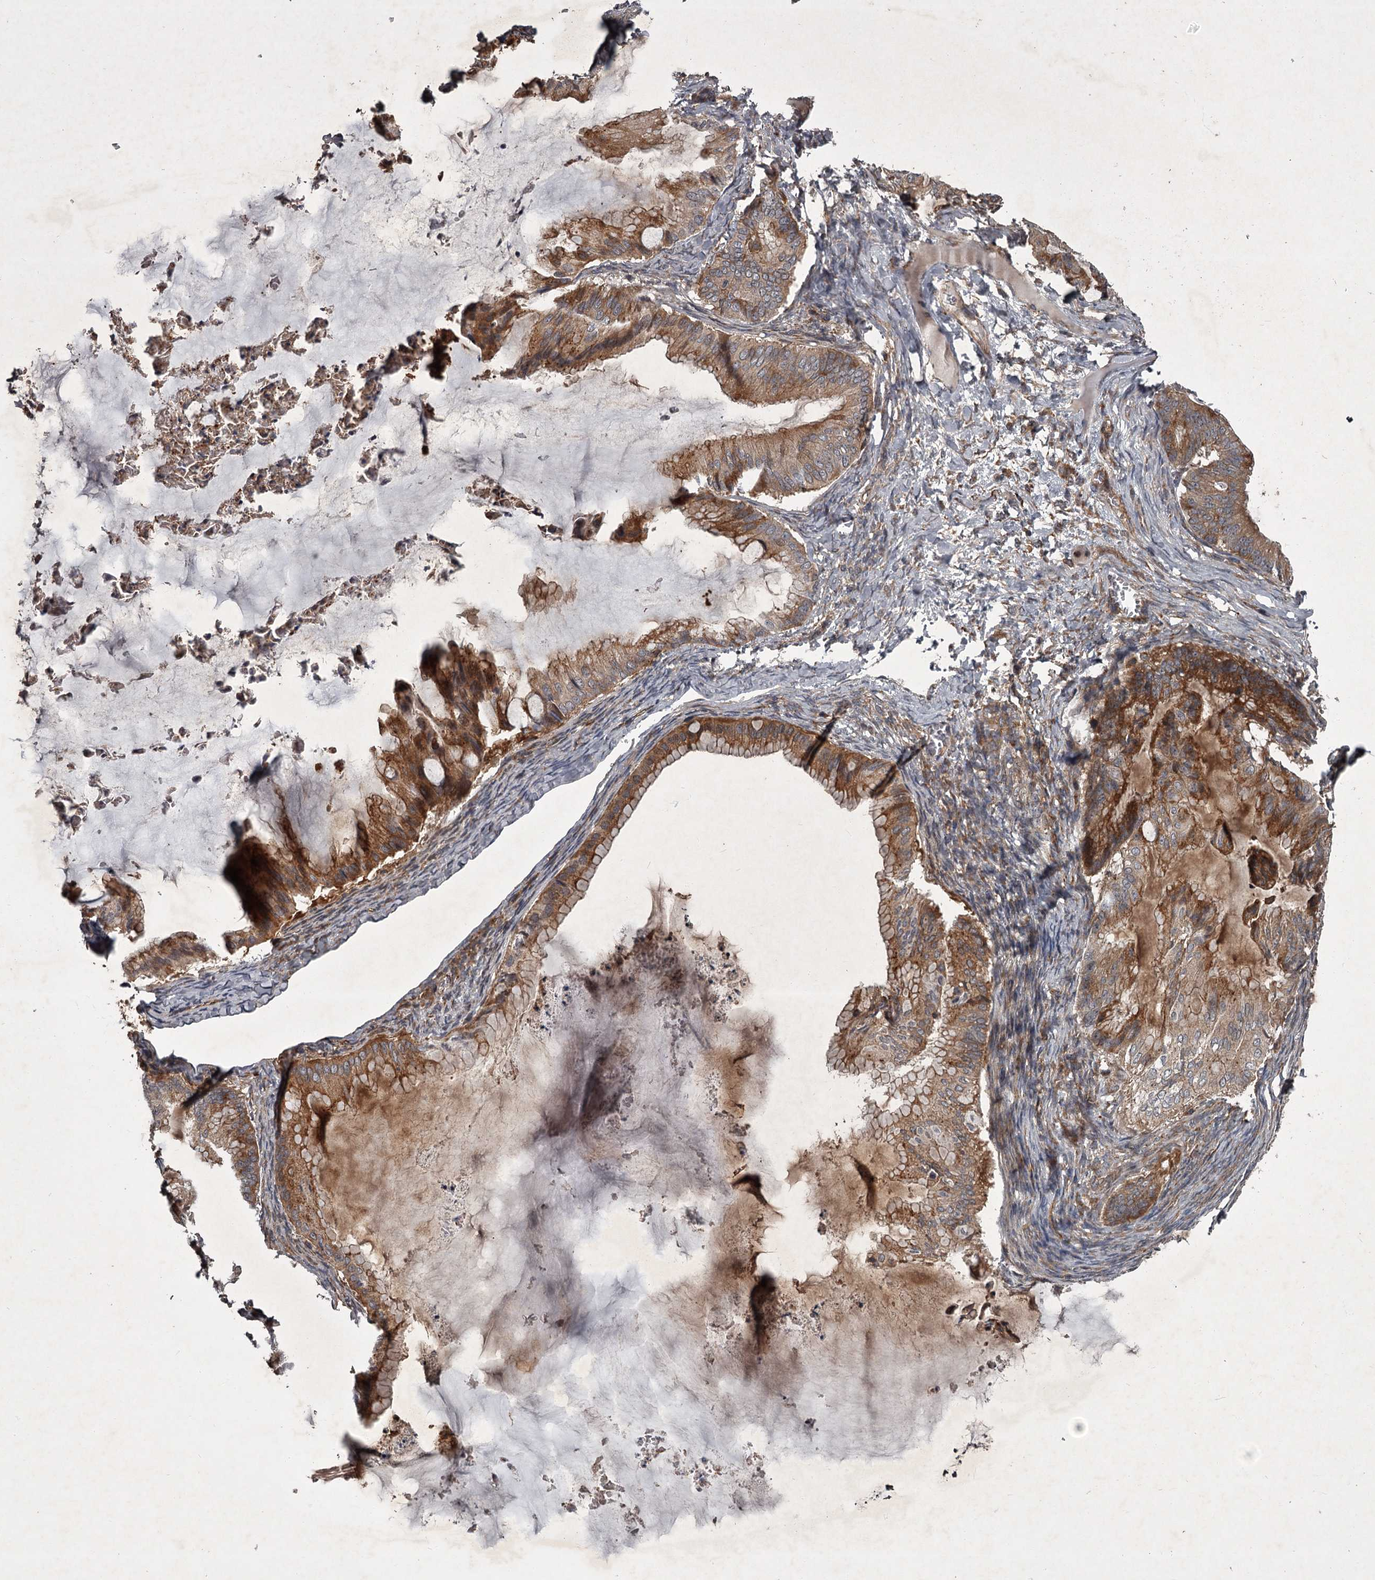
{"staining": {"intensity": "moderate", "quantity": ">75%", "location": "cytoplasmic/membranous"}, "tissue": "ovarian cancer", "cell_type": "Tumor cells", "image_type": "cancer", "snomed": [{"axis": "morphology", "description": "Cystadenocarcinoma, mucinous, NOS"}, {"axis": "topography", "description": "Ovary"}], "caption": "Protein expression analysis of mucinous cystadenocarcinoma (ovarian) demonstrates moderate cytoplasmic/membranous expression in approximately >75% of tumor cells.", "gene": "UNC93B1", "patient": {"sex": "female", "age": 71}}